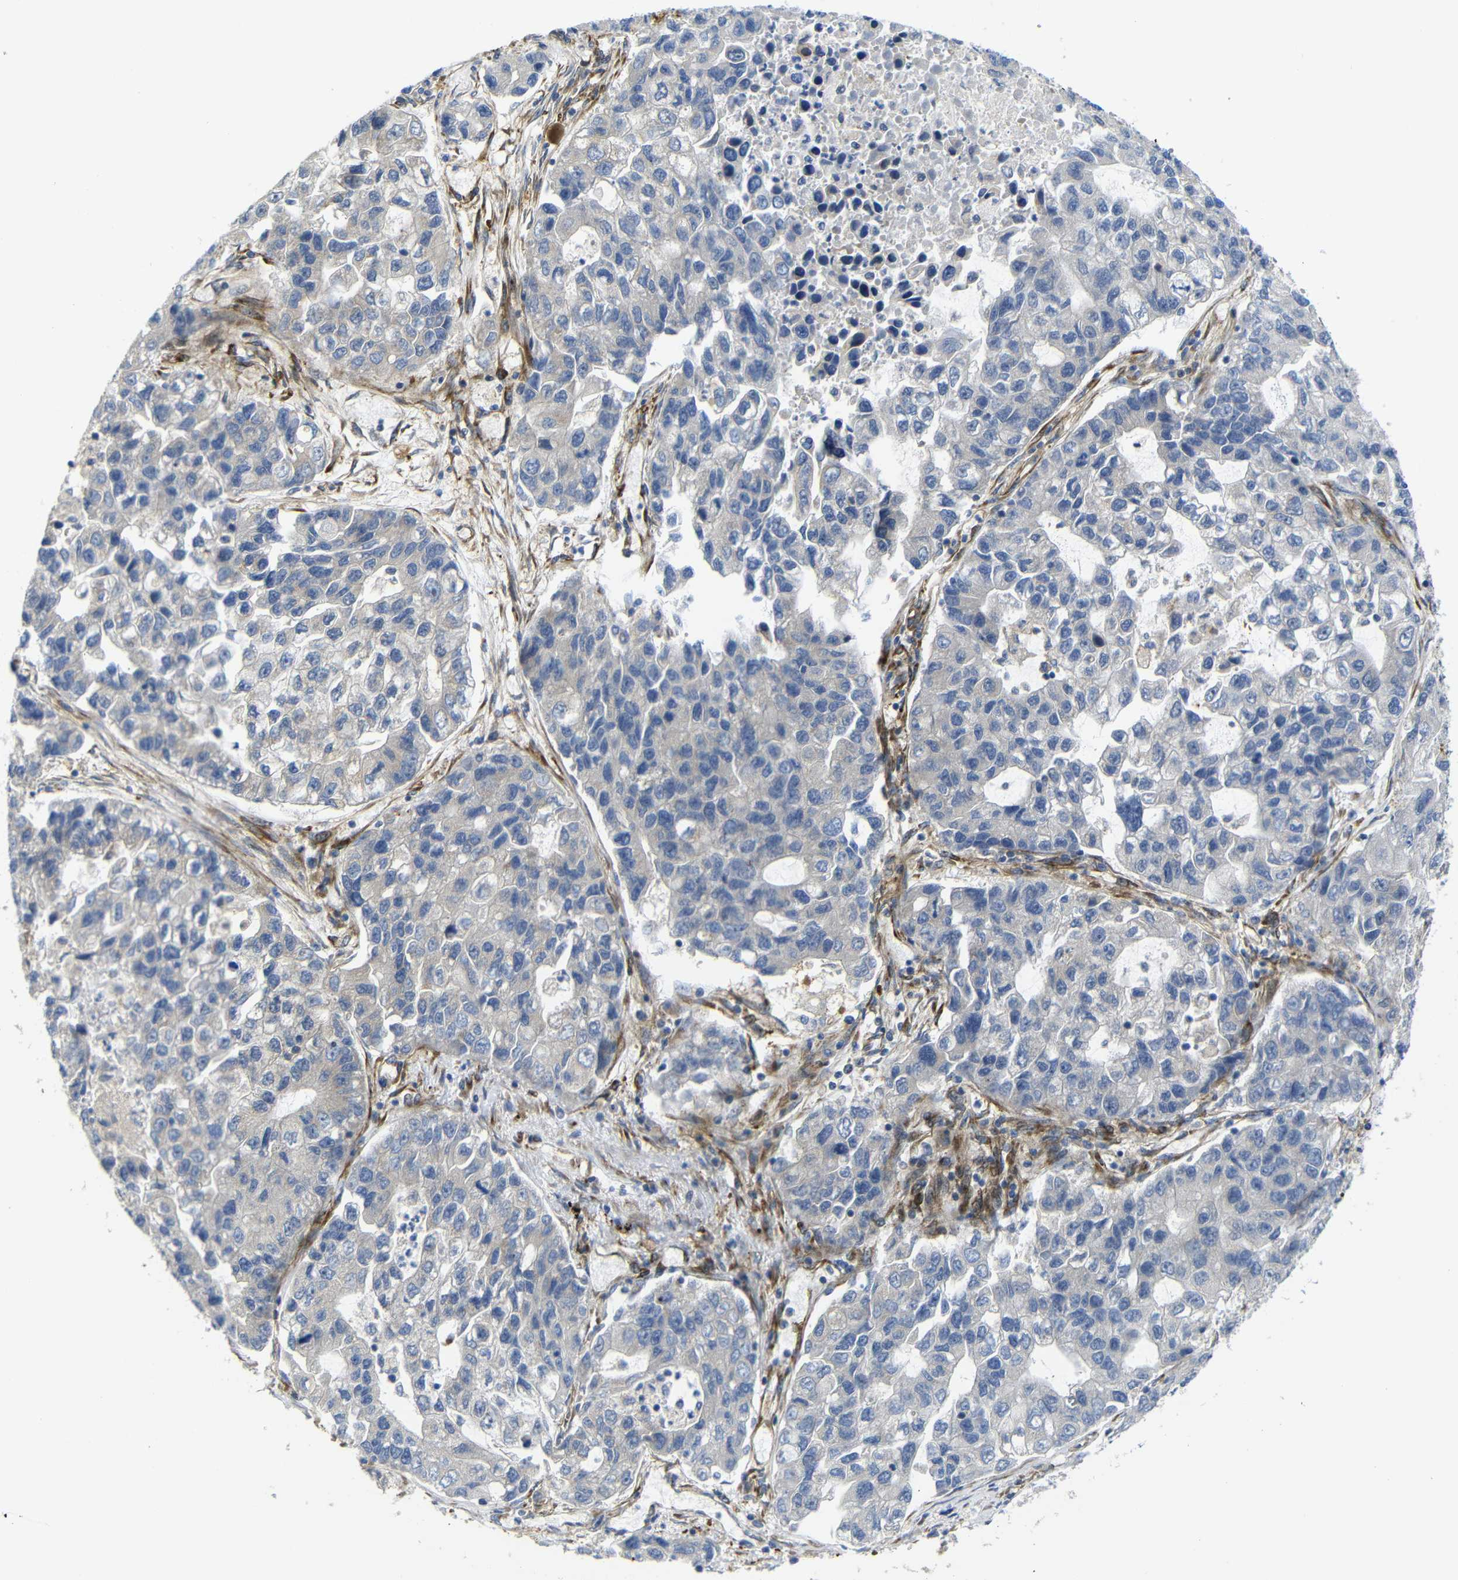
{"staining": {"intensity": "weak", "quantity": "<25%", "location": "cytoplasmic/membranous"}, "tissue": "lung cancer", "cell_type": "Tumor cells", "image_type": "cancer", "snomed": [{"axis": "morphology", "description": "Adenocarcinoma, NOS"}, {"axis": "topography", "description": "Lung"}], "caption": "IHC of lung cancer demonstrates no expression in tumor cells.", "gene": "PARP14", "patient": {"sex": "female", "age": 51}}